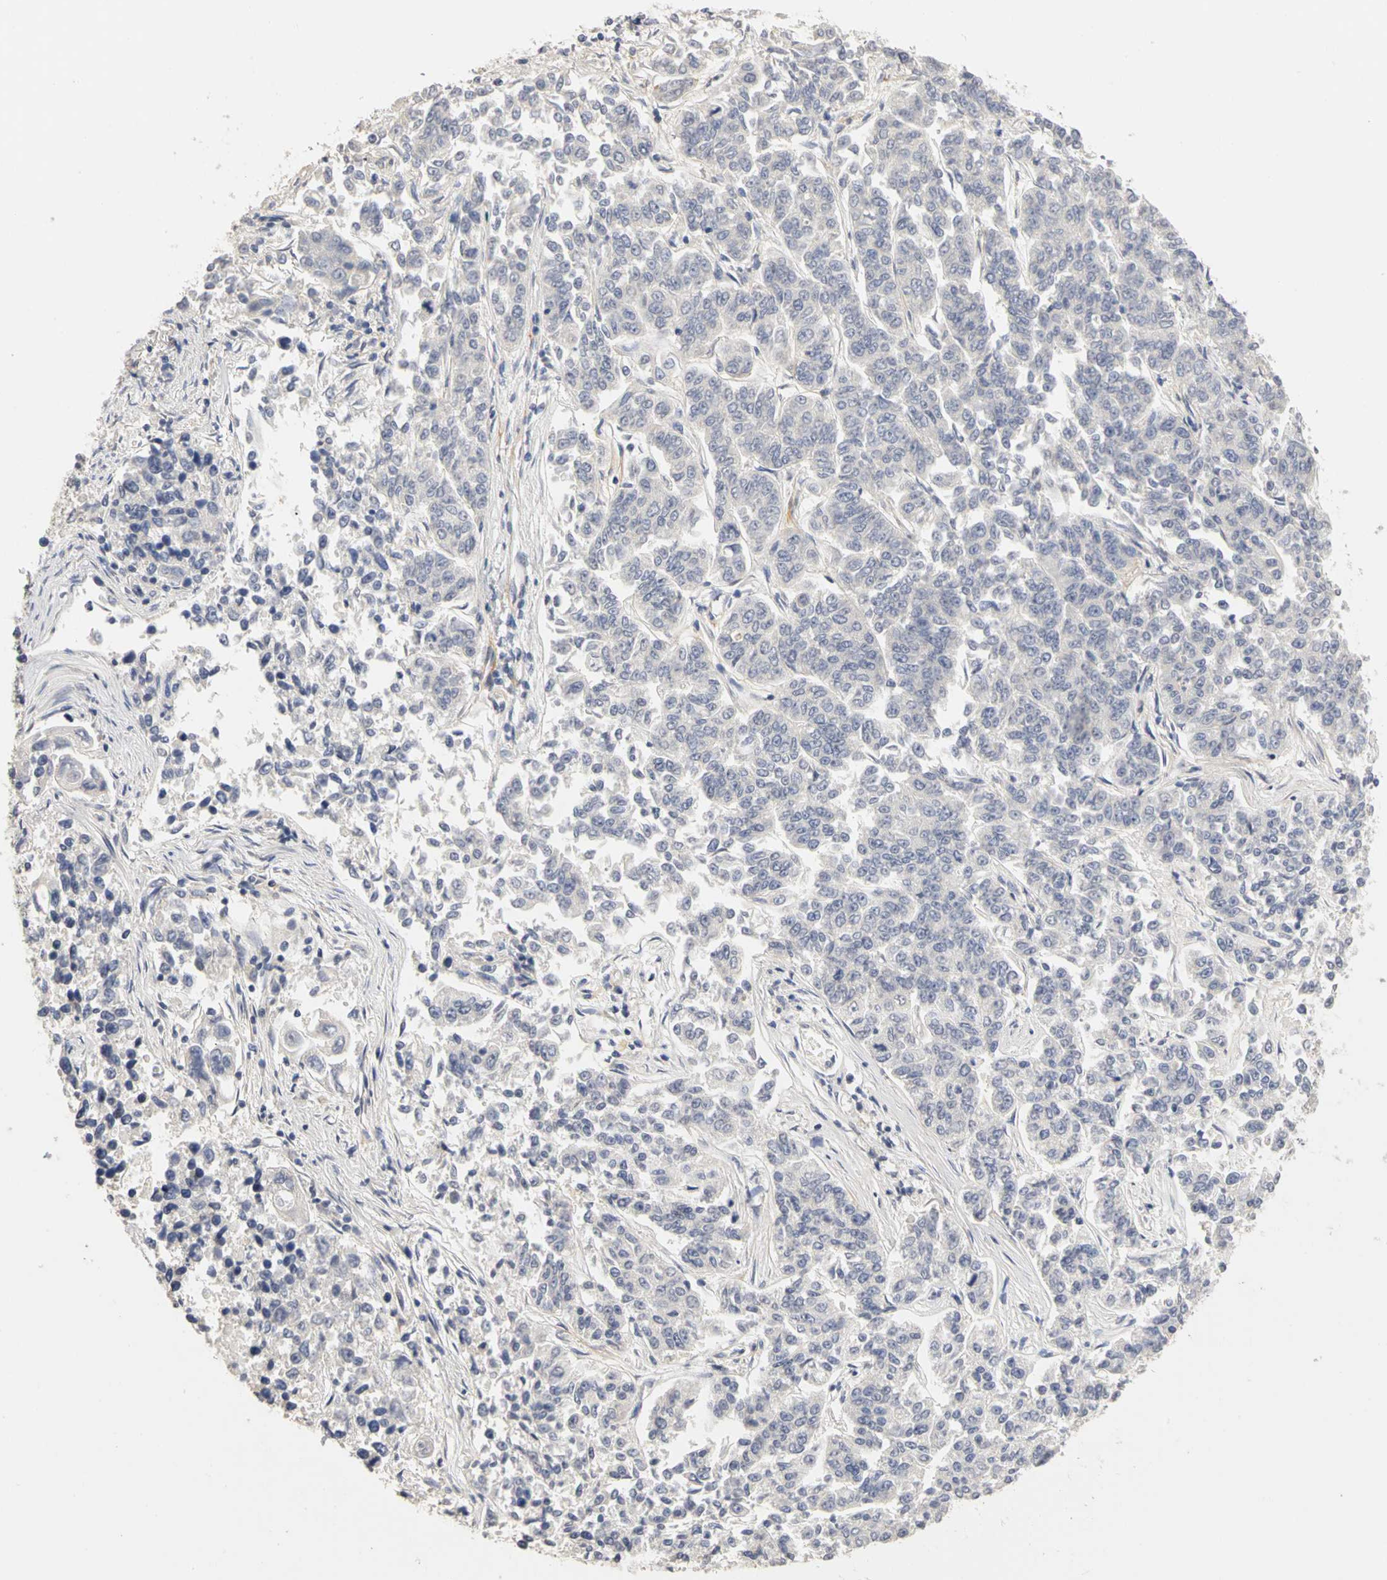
{"staining": {"intensity": "negative", "quantity": "none", "location": "none"}, "tissue": "lung cancer", "cell_type": "Tumor cells", "image_type": "cancer", "snomed": [{"axis": "morphology", "description": "Adenocarcinoma, NOS"}, {"axis": "topography", "description": "Lung"}], "caption": "Immunohistochemistry photomicrograph of lung adenocarcinoma stained for a protein (brown), which displays no staining in tumor cells.", "gene": "PGR", "patient": {"sex": "male", "age": 84}}